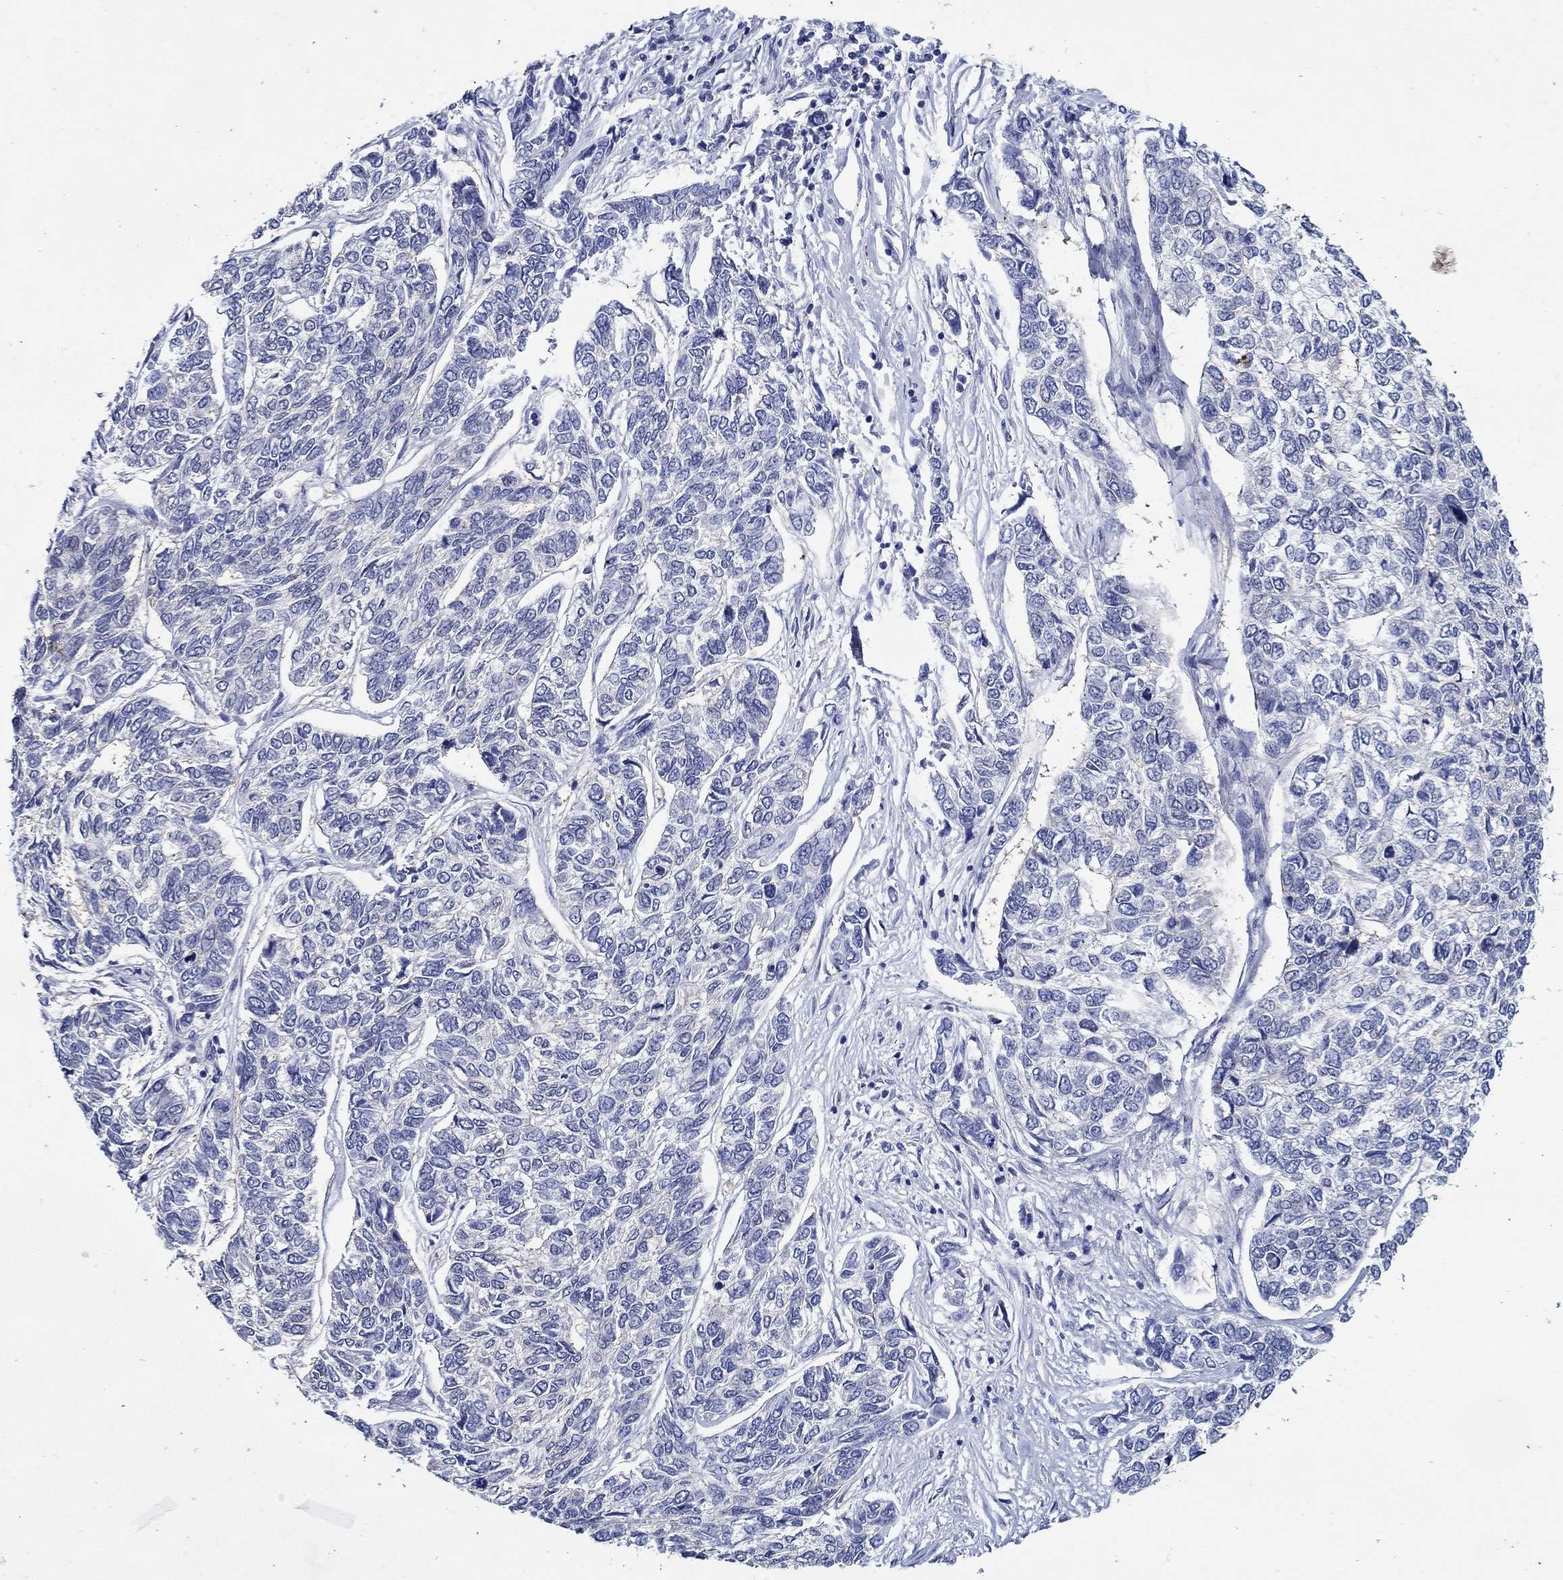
{"staining": {"intensity": "negative", "quantity": "none", "location": "none"}, "tissue": "skin cancer", "cell_type": "Tumor cells", "image_type": "cancer", "snomed": [{"axis": "morphology", "description": "Basal cell carcinoma"}, {"axis": "topography", "description": "Skin"}], "caption": "Human basal cell carcinoma (skin) stained for a protein using IHC reveals no staining in tumor cells.", "gene": "MC2R", "patient": {"sex": "female", "age": 65}}